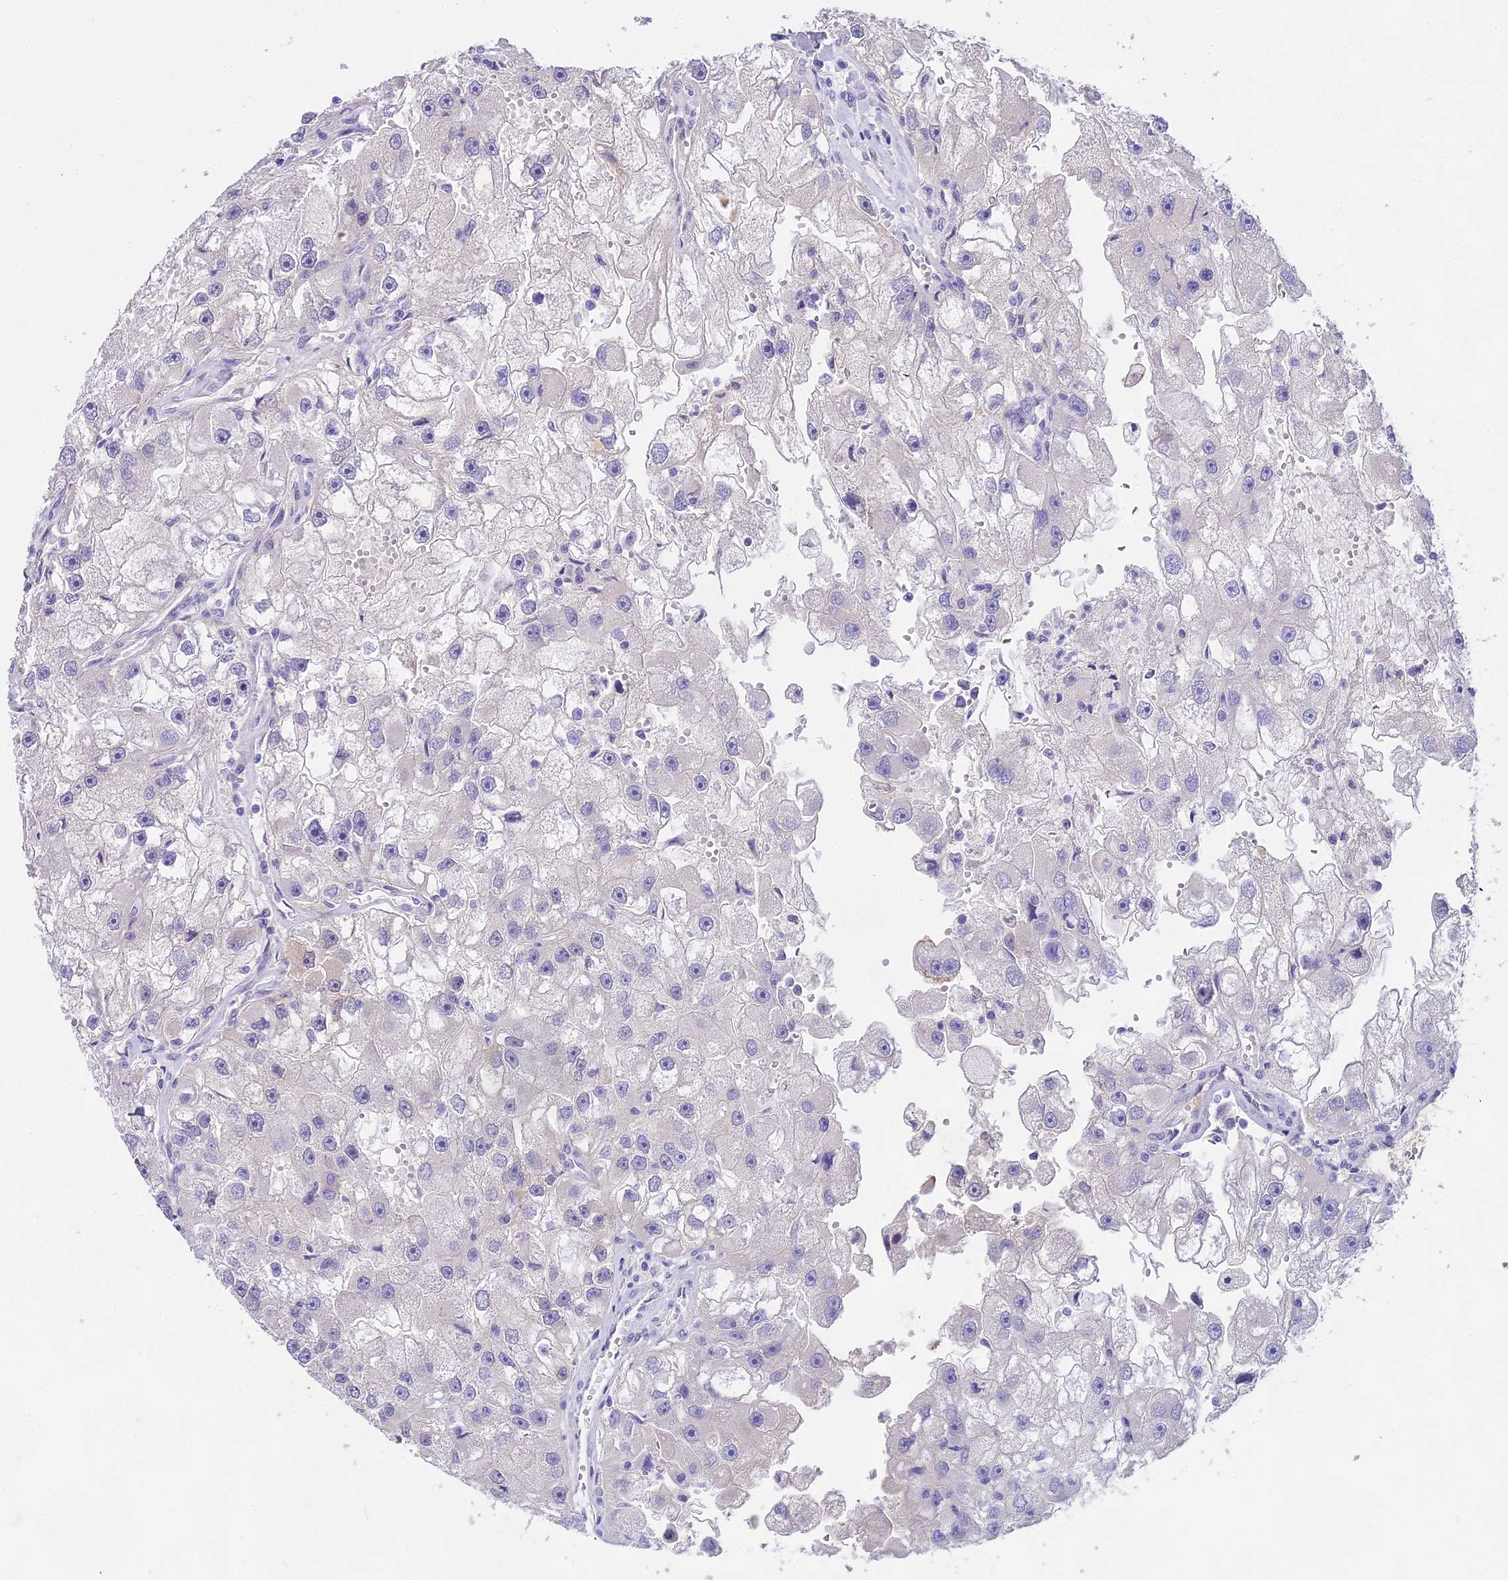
{"staining": {"intensity": "negative", "quantity": "none", "location": "none"}, "tissue": "renal cancer", "cell_type": "Tumor cells", "image_type": "cancer", "snomed": [{"axis": "morphology", "description": "Adenocarcinoma, NOS"}, {"axis": "topography", "description": "Kidney"}], "caption": "High power microscopy image of an immunohistochemistry (IHC) histopathology image of adenocarcinoma (renal), revealing no significant expression in tumor cells. (Immunohistochemistry, brightfield microscopy, high magnification).", "gene": "MAT2A", "patient": {"sex": "male", "age": 63}}